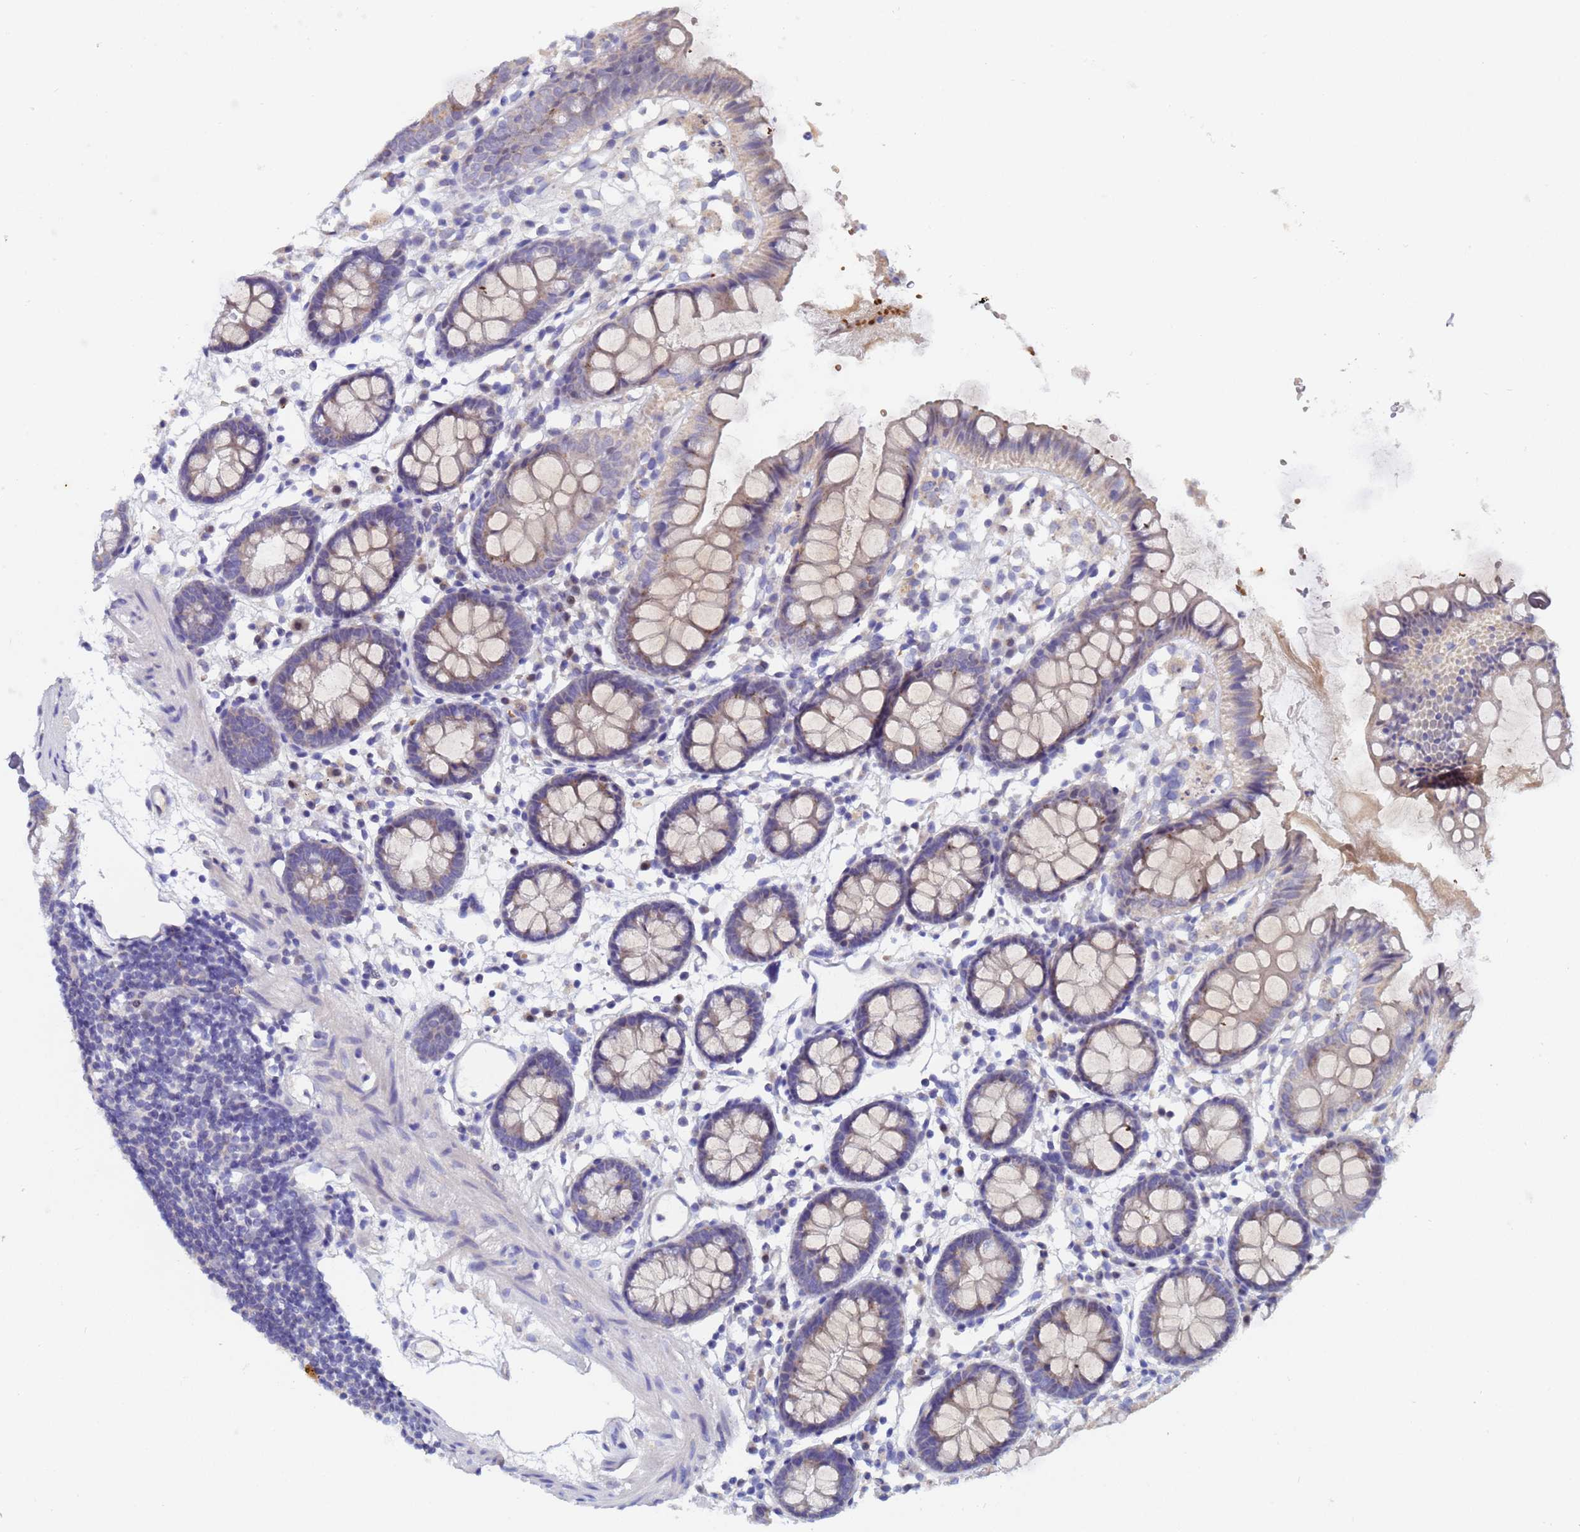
{"staining": {"intensity": "negative", "quantity": "none", "location": "none"}, "tissue": "colon", "cell_type": "Endothelial cells", "image_type": "normal", "snomed": [{"axis": "morphology", "description": "Normal tissue, NOS"}, {"axis": "topography", "description": "Colon"}], "caption": "DAB immunohistochemical staining of benign human colon shows no significant positivity in endothelial cells. (Brightfield microscopy of DAB (3,3'-diaminobenzidine) IHC at high magnification).", "gene": "IHO1", "patient": {"sex": "female", "age": 84}}